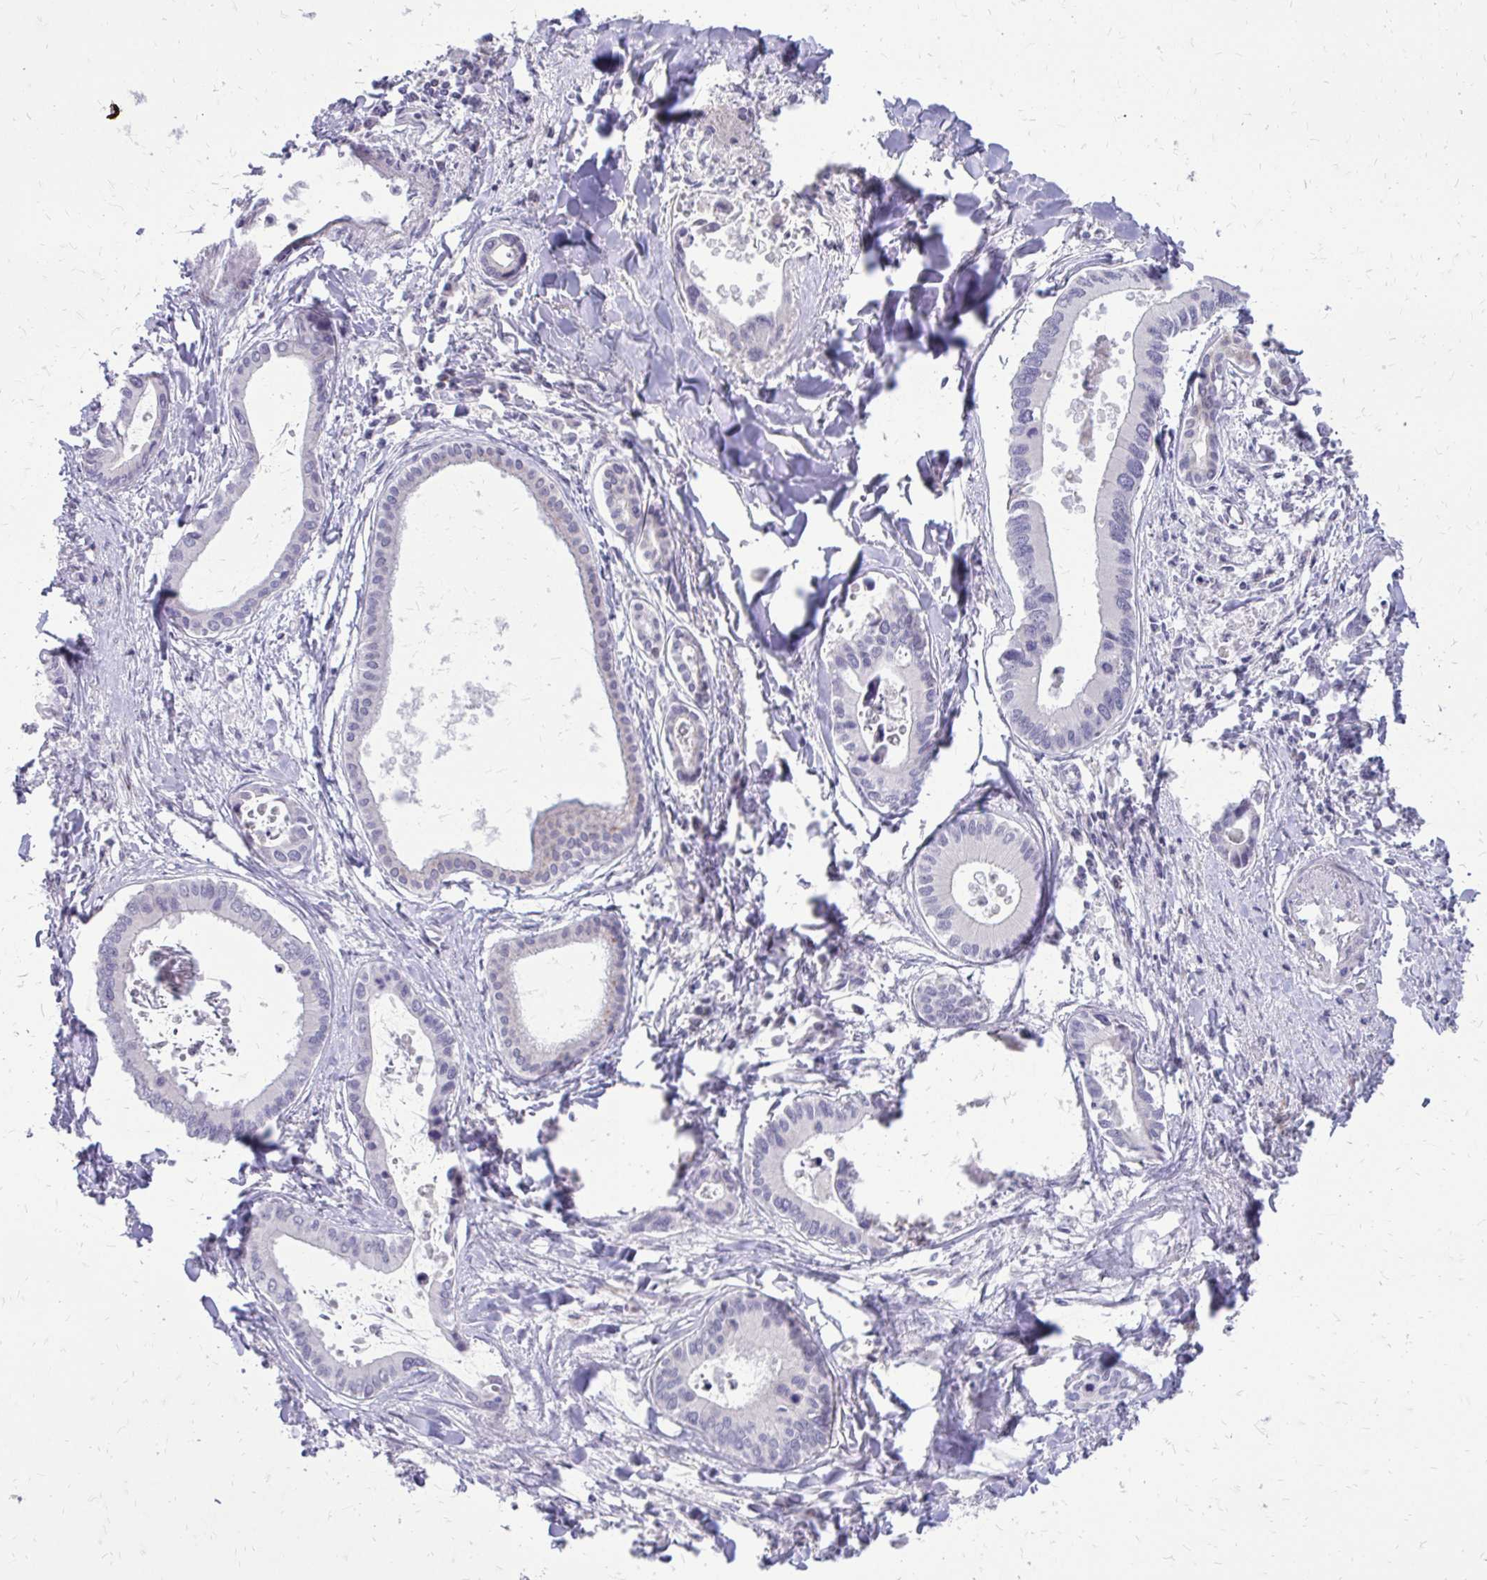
{"staining": {"intensity": "negative", "quantity": "none", "location": "none"}, "tissue": "liver cancer", "cell_type": "Tumor cells", "image_type": "cancer", "snomed": [{"axis": "morphology", "description": "Cholangiocarcinoma"}, {"axis": "topography", "description": "Liver"}], "caption": "DAB (3,3'-diaminobenzidine) immunohistochemical staining of human liver cholangiocarcinoma displays no significant expression in tumor cells. (Stains: DAB IHC with hematoxylin counter stain, Microscopy: brightfield microscopy at high magnification).", "gene": "PPDPFL", "patient": {"sex": "male", "age": 66}}